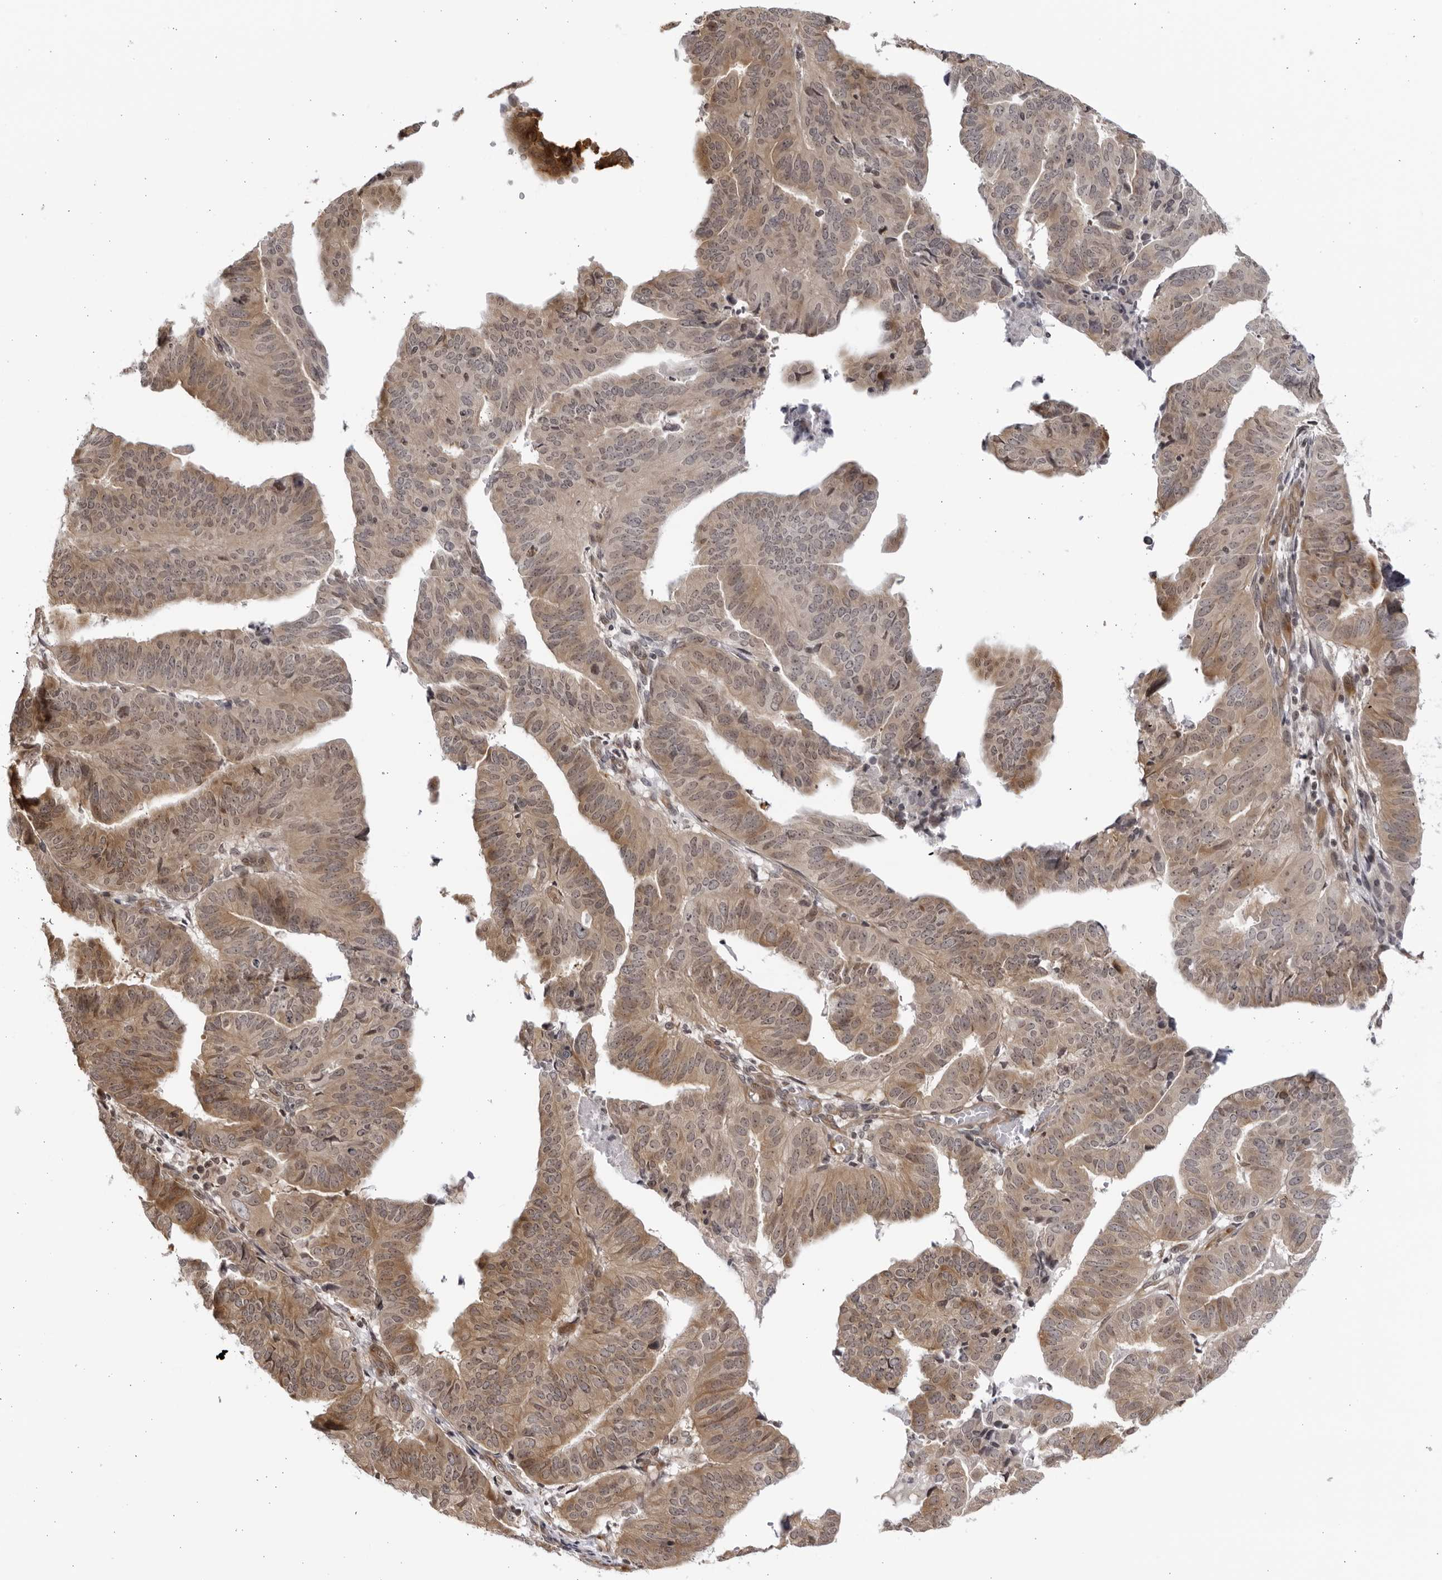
{"staining": {"intensity": "moderate", "quantity": ">75%", "location": "cytoplasmic/membranous,nuclear"}, "tissue": "endometrial cancer", "cell_type": "Tumor cells", "image_type": "cancer", "snomed": [{"axis": "morphology", "description": "Adenocarcinoma, NOS"}, {"axis": "topography", "description": "Uterus"}], "caption": "Human endometrial cancer stained with a brown dye shows moderate cytoplasmic/membranous and nuclear positive staining in approximately >75% of tumor cells.", "gene": "CNBD1", "patient": {"sex": "female", "age": 77}}